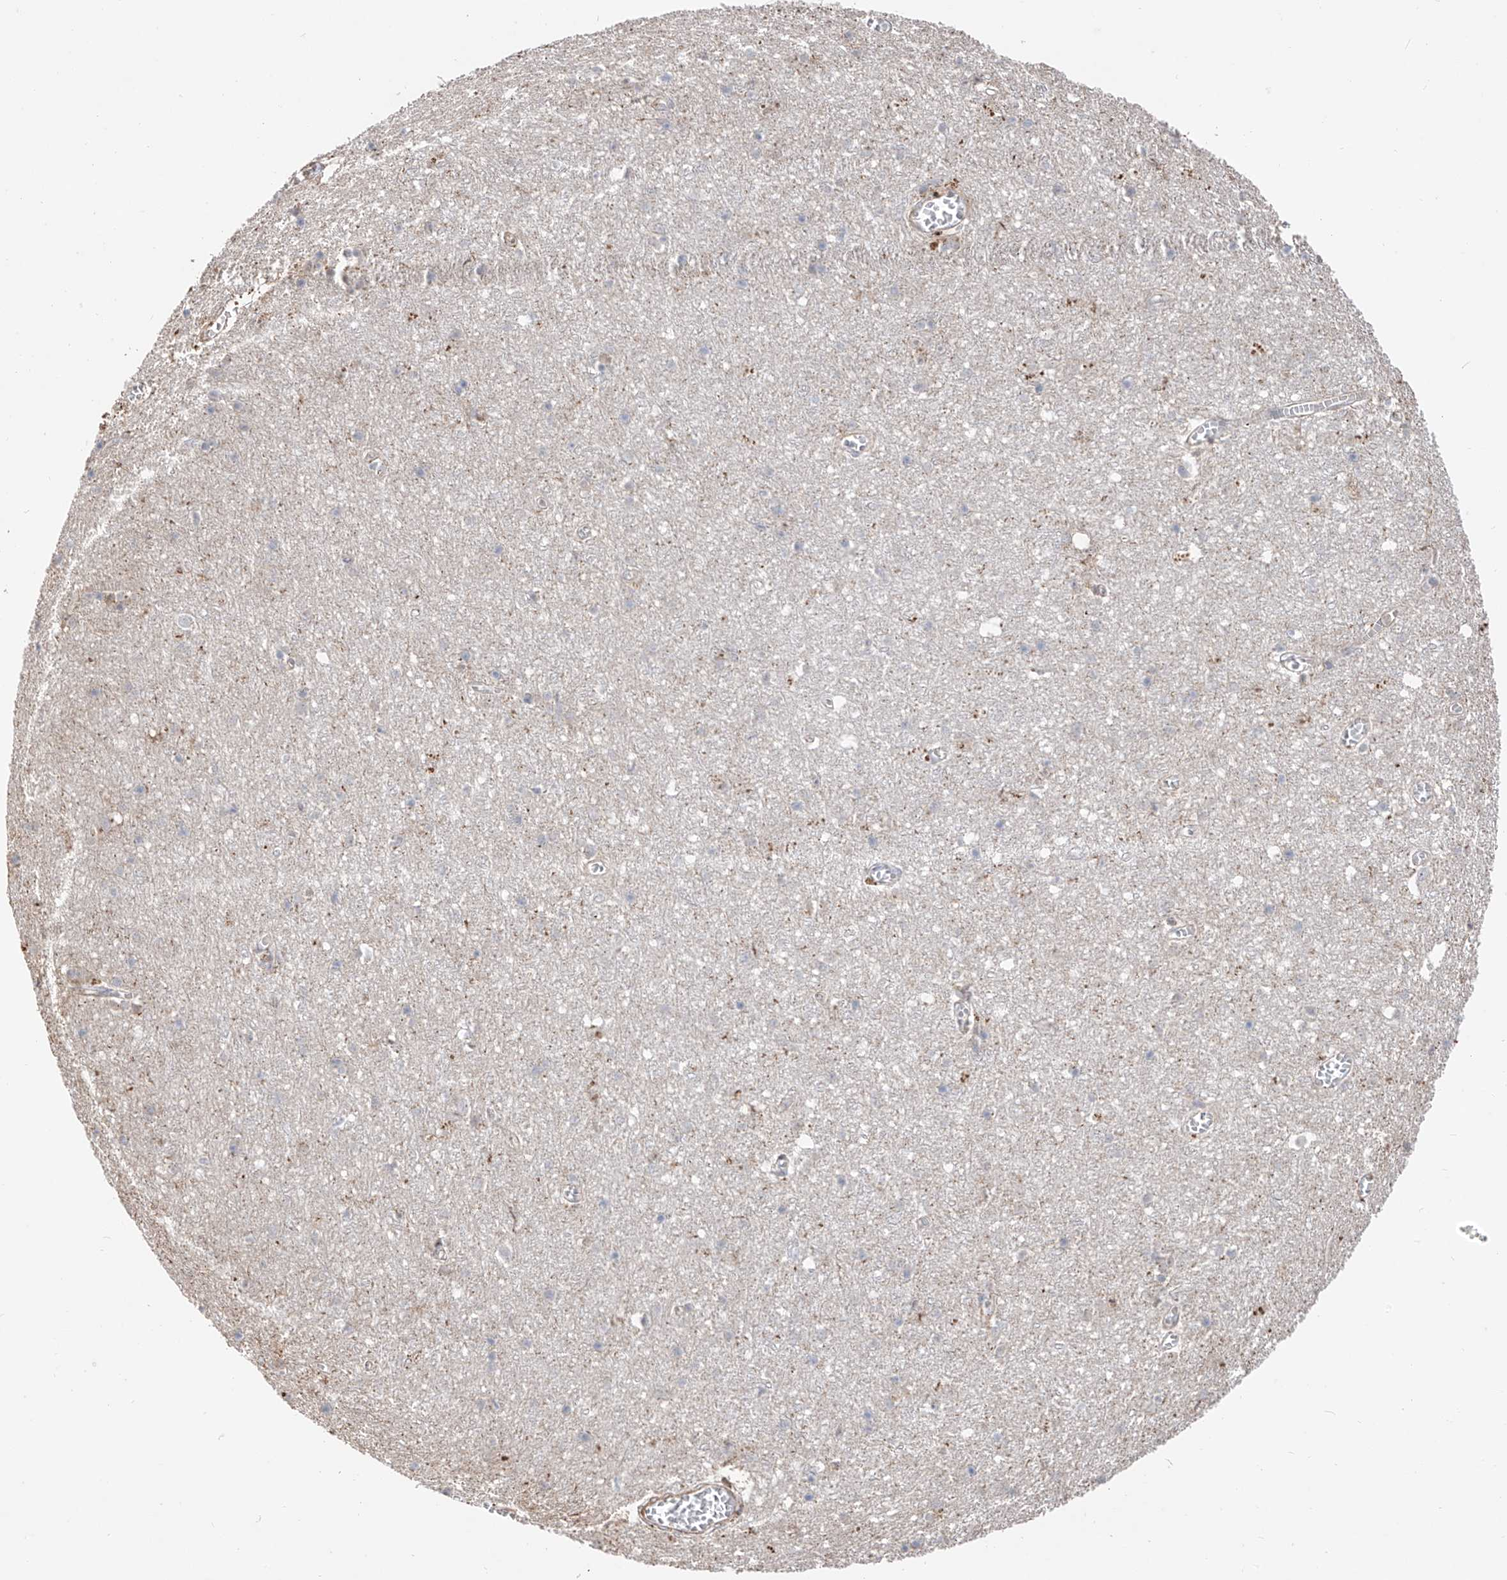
{"staining": {"intensity": "negative", "quantity": "none", "location": "none"}, "tissue": "cerebral cortex", "cell_type": "Endothelial cells", "image_type": "normal", "snomed": [{"axis": "morphology", "description": "Normal tissue, NOS"}, {"axis": "topography", "description": "Cerebral cortex"}], "caption": "There is no significant staining in endothelial cells of cerebral cortex.", "gene": "EDN1", "patient": {"sex": "female", "age": 64}}